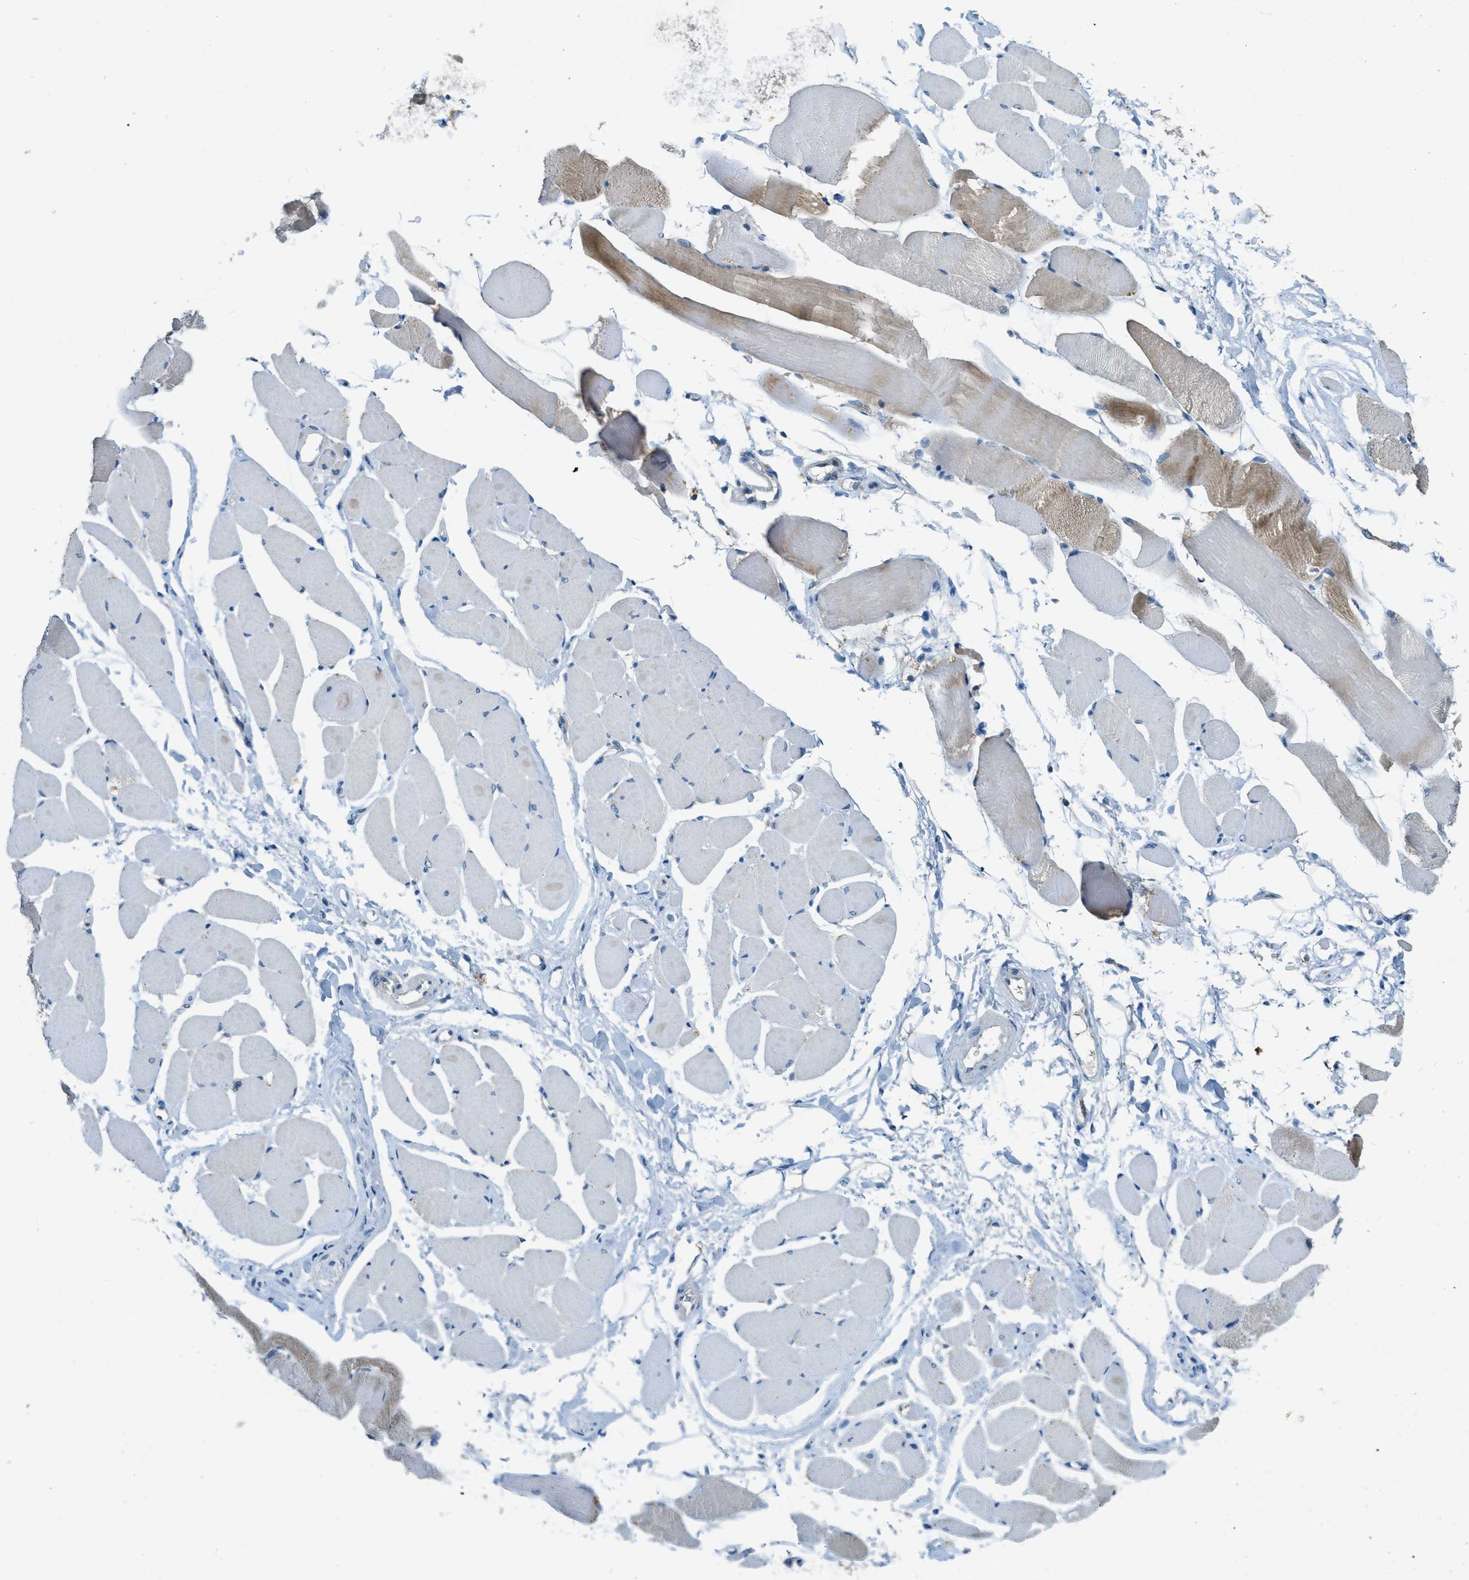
{"staining": {"intensity": "moderate", "quantity": "25%-75%", "location": "cytoplasmic/membranous"}, "tissue": "skeletal muscle", "cell_type": "Myocytes", "image_type": "normal", "snomed": [{"axis": "morphology", "description": "Normal tissue, NOS"}, {"axis": "topography", "description": "Skeletal muscle"}, {"axis": "topography", "description": "Peripheral nerve tissue"}], "caption": "A high-resolution image shows immunohistochemistry staining of normal skeletal muscle, which demonstrates moderate cytoplasmic/membranous expression in about 25%-75% of myocytes.", "gene": "MIS18A", "patient": {"sex": "female", "age": 84}}